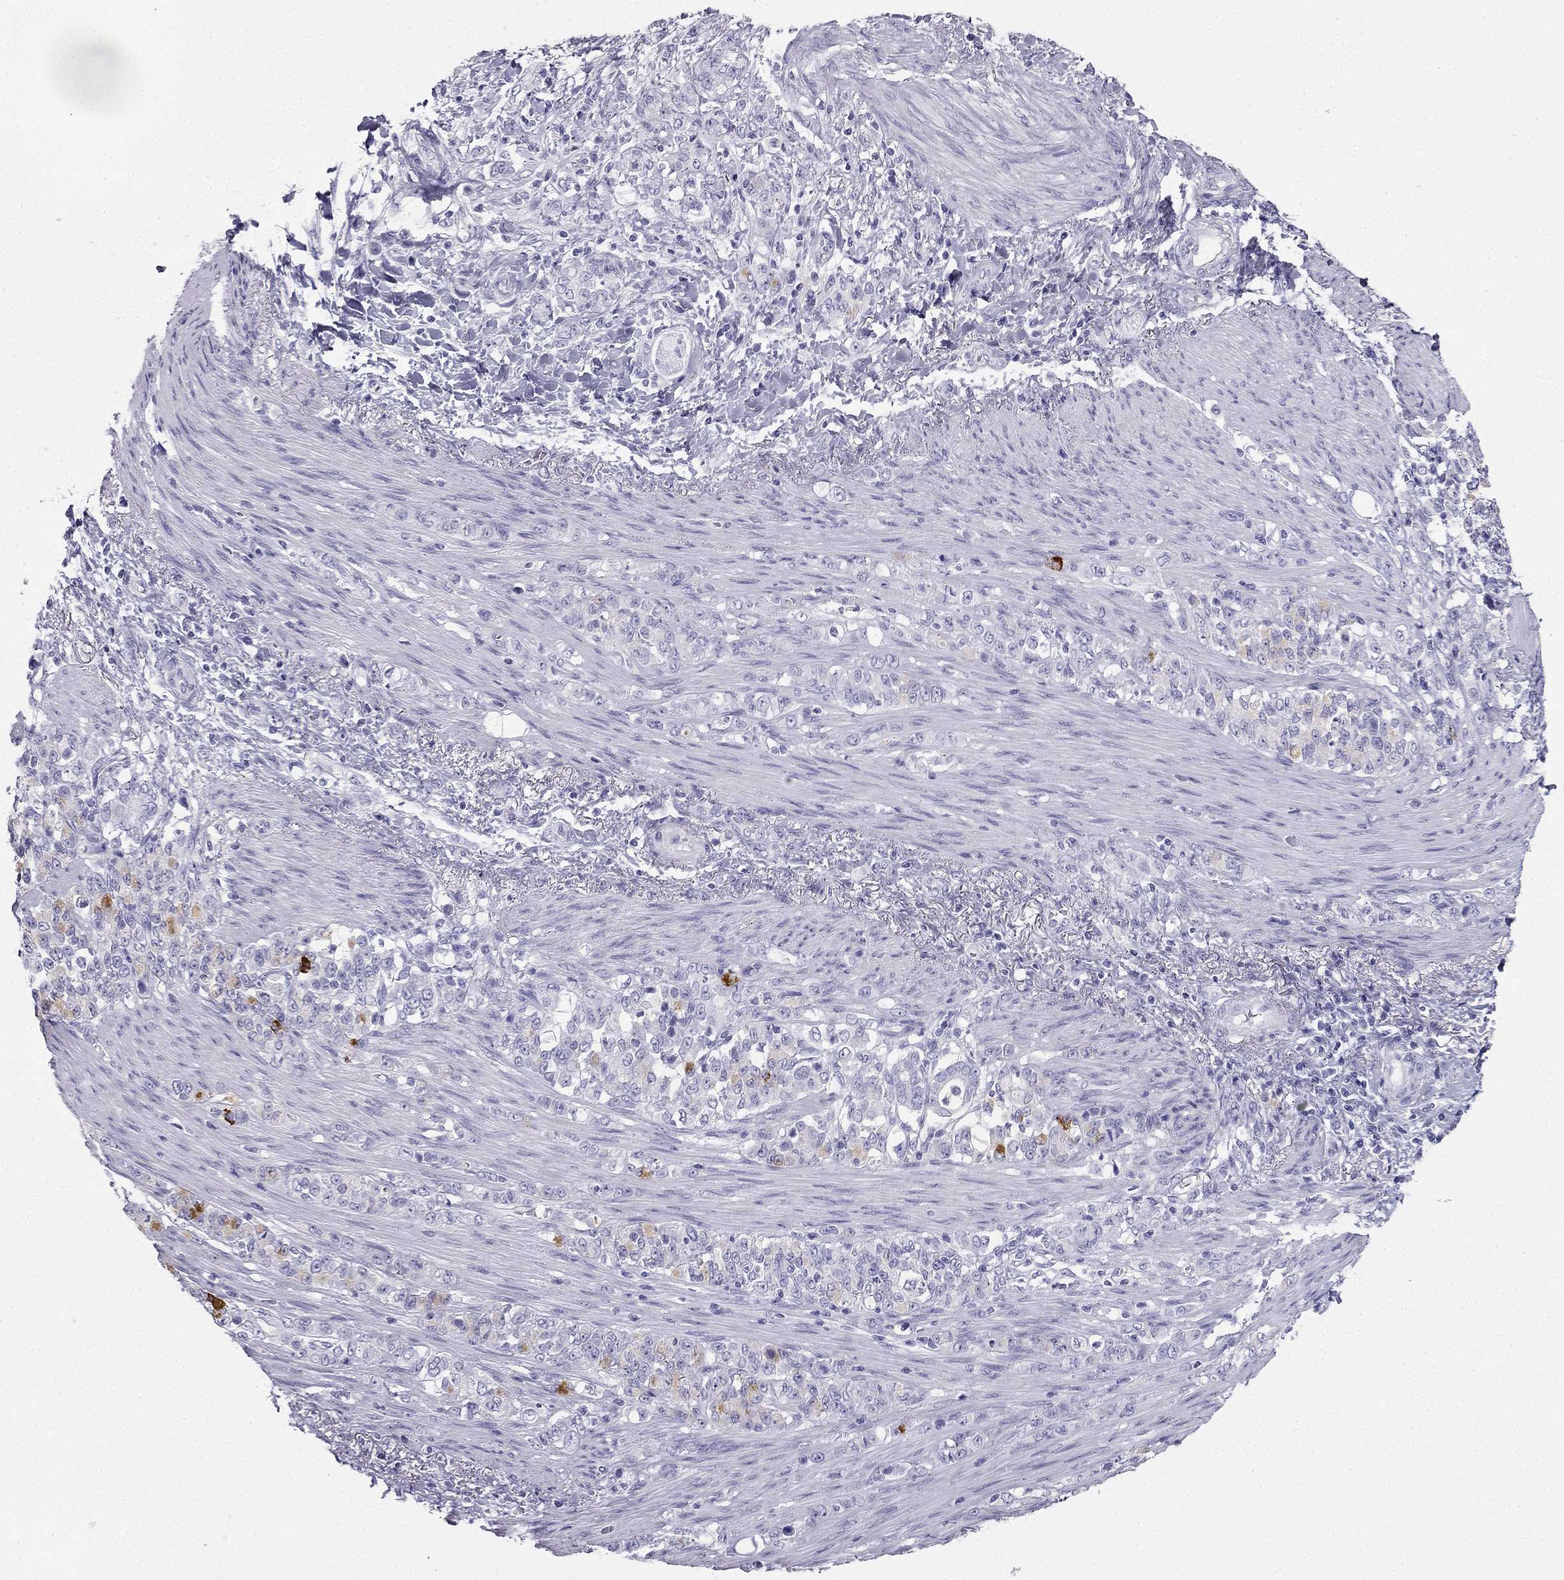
{"staining": {"intensity": "negative", "quantity": "none", "location": "none"}, "tissue": "stomach cancer", "cell_type": "Tumor cells", "image_type": "cancer", "snomed": [{"axis": "morphology", "description": "Adenocarcinoma, NOS"}, {"axis": "topography", "description": "Stomach"}], "caption": "An IHC image of stomach cancer is shown. There is no staining in tumor cells of stomach cancer. (DAB immunohistochemistry with hematoxylin counter stain).", "gene": "TFF3", "patient": {"sex": "female", "age": 79}}